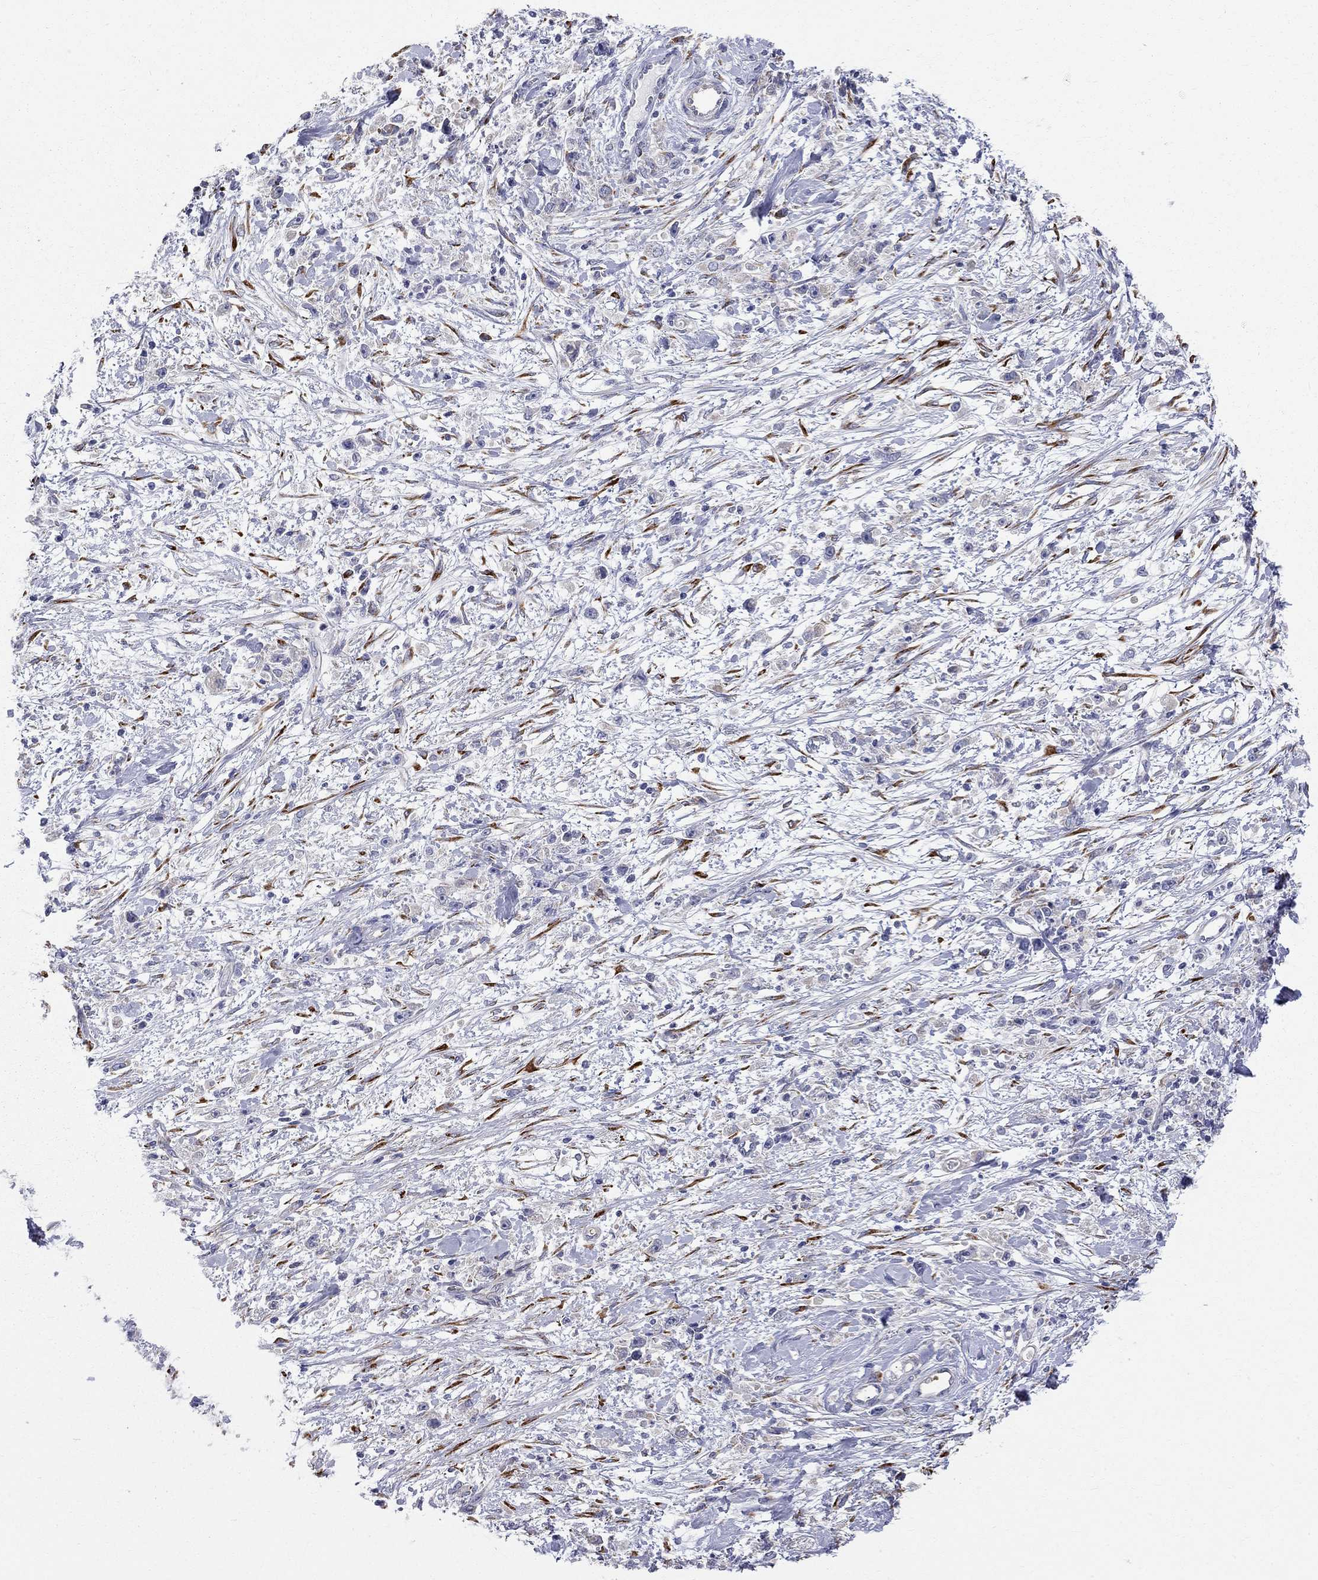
{"staining": {"intensity": "negative", "quantity": "none", "location": "none"}, "tissue": "stomach cancer", "cell_type": "Tumor cells", "image_type": "cancer", "snomed": [{"axis": "morphology", "description": "Adenocarcinoma, NOS"}, {"axis": "topography", "description": "Stomach"}], "caption": "This photomicrograph is of stomach cancer stained with immunohistochemistry to label a protein in brown with the nuclei are counter-stained blue. There is no staining in tumor cells.", "gene": "CASTOR1", "patient": {"sex": "female", "age": 59}}